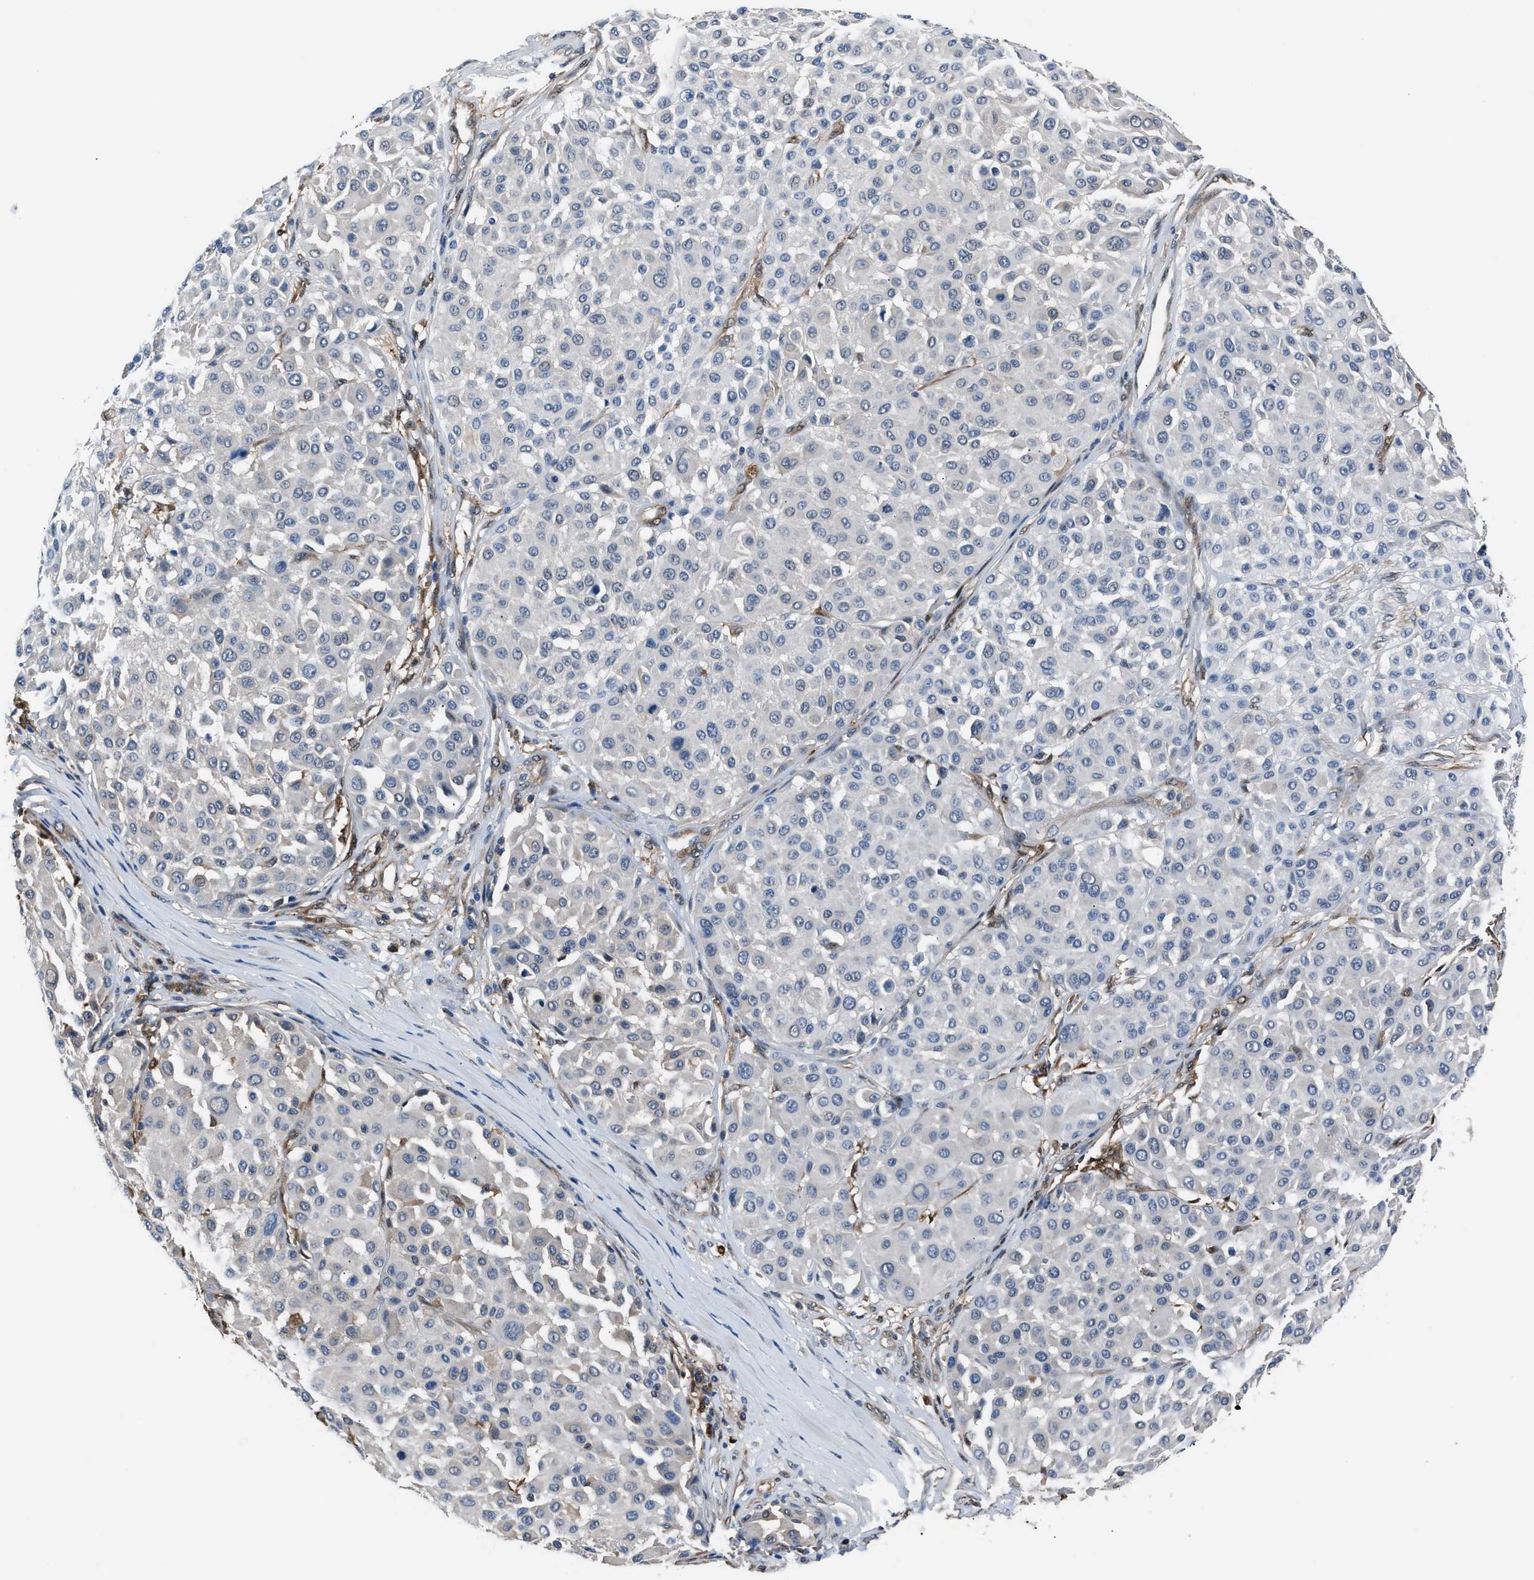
{"staining": {"intensity": "negative", "quantity": "none", "location": "none"}, "tissue": "melanoma", "cell_type": "Tumor cells", "image_type": "cancer", "snomed": [{"axis": "morphology", "description": "Malignant melanoma, Metastatic site"}, {"axis": "topography", "description": "Soft tissue"}], "caption": "Immunohistochemistry (IHC) photomicrograph of neoplastic tissue: human malignant melanoma (metastatic site) stained with DAB demonstrates no significant protein positivity in tumor cells.", "gene": "PPA1", "patient": {"sex": "male", "age": 41}}